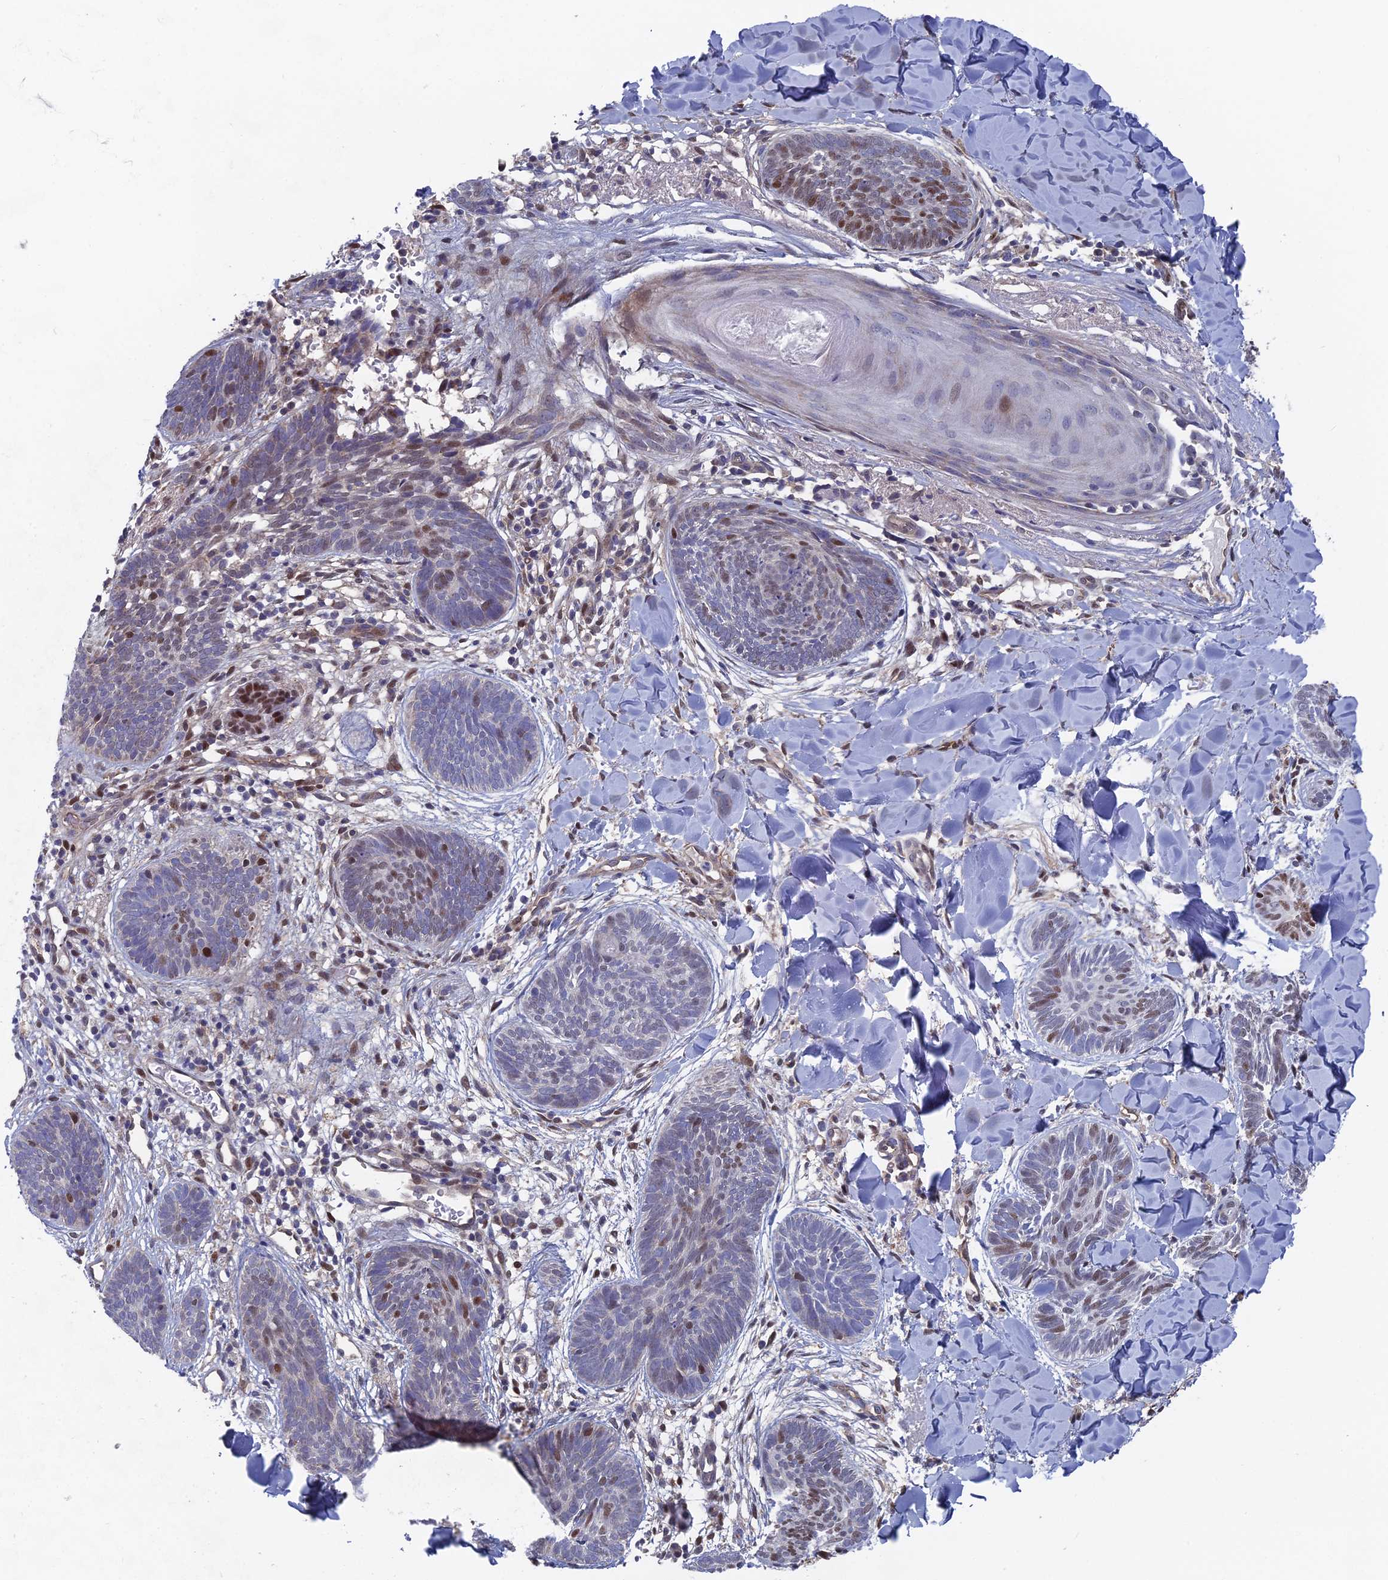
{"staining": {"intensity": "moderate", "quantity": "<25%", "location": "nuclear"}, "tissue": "skin cancer", "cell_type": "Tumor cells", "image_type": "cancer", "snomed": [{"axis": "morphology", "description": "Basal cell carcinoma"}, {"axis": "topography", "description": "Skin"}], "caption": "An immunohistochemistry micrograph of tumor tissue is shown. Protein staining in brown highlights moderate nuclear positivity in skin basal cell carcinoma within tumor cells. The staining was performed using DAB, with brown indicating positive protein expression. Nuclei are stained blue with hematoxylin.", "gene": "UNC5D", "patient": {"sex": "female", "age": 81}}